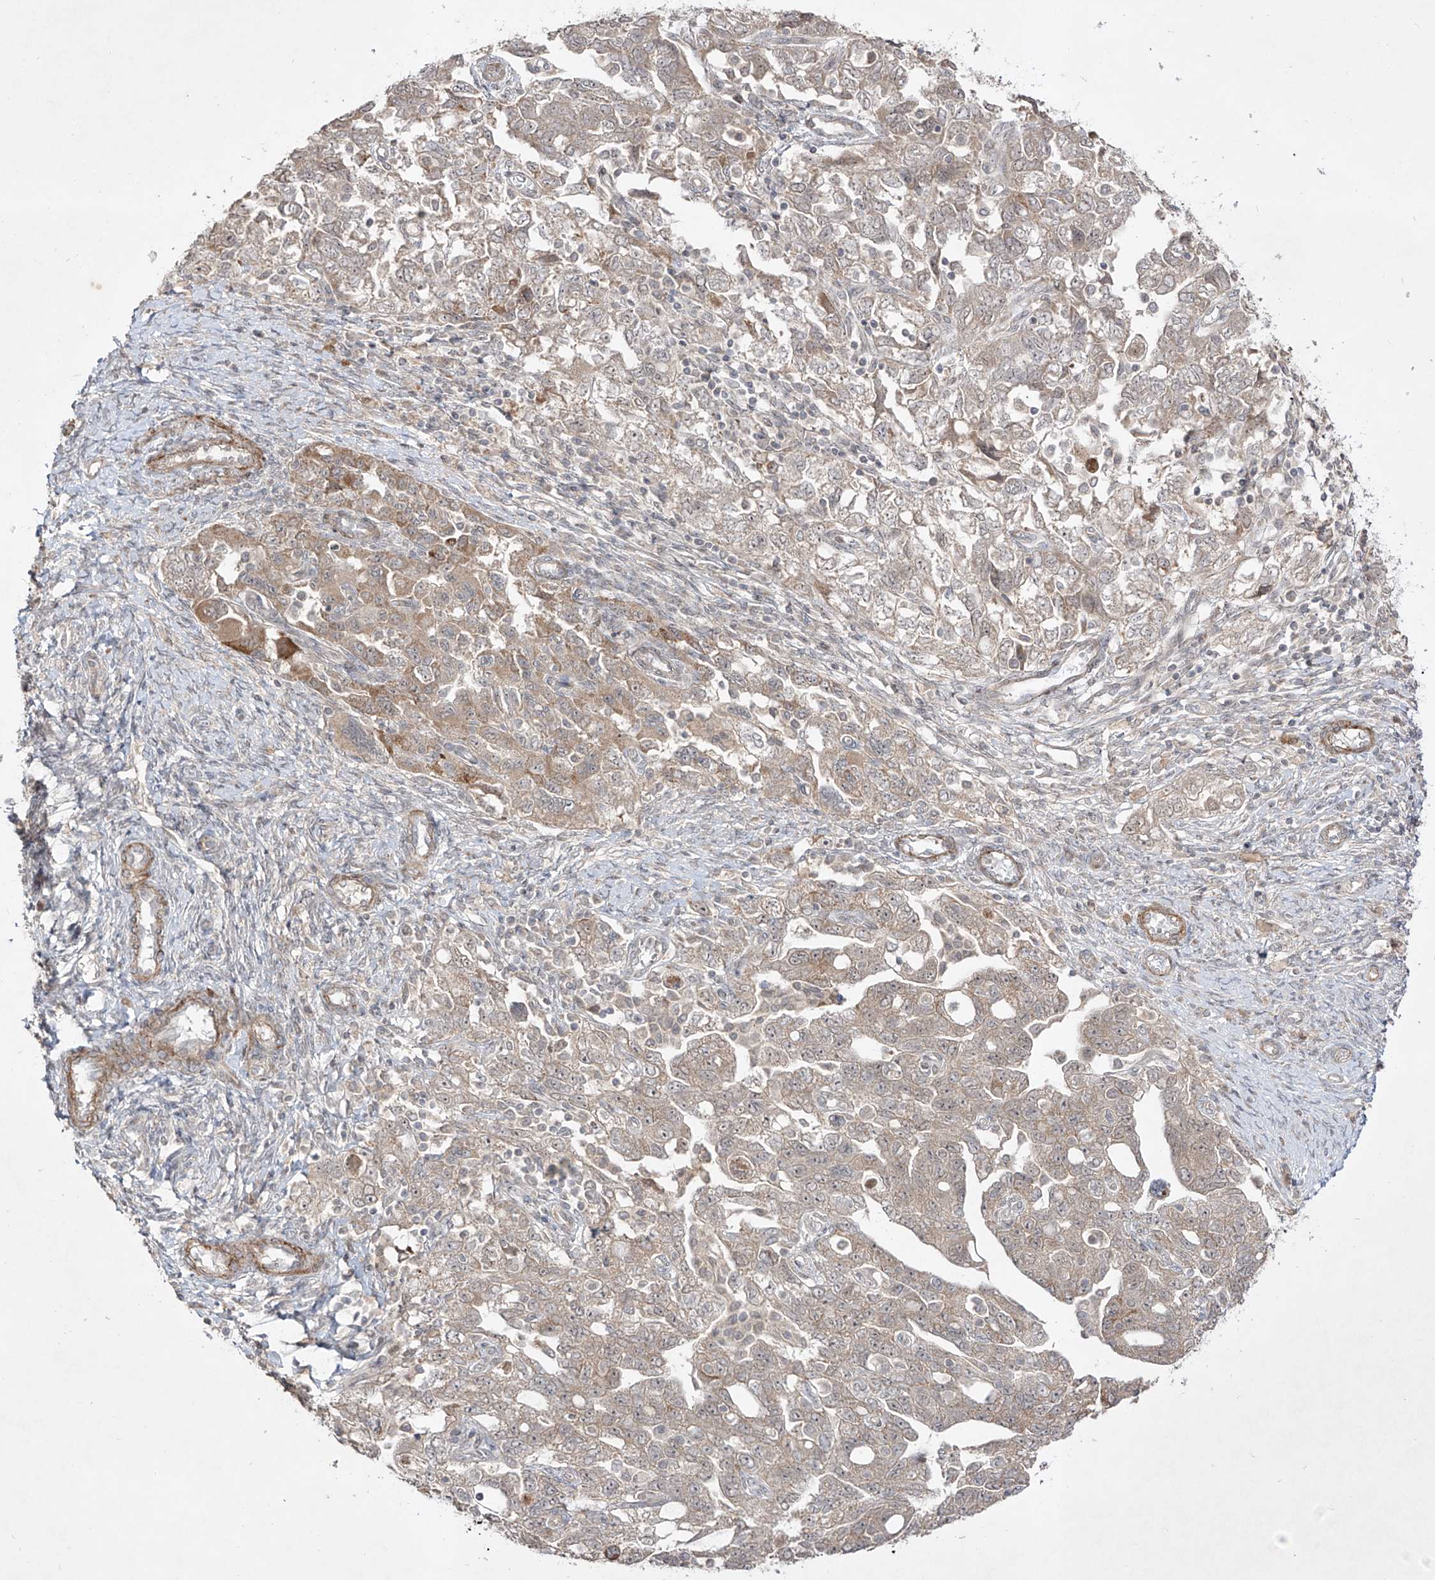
{"staining": {"intensity": "weak", "quantity": "<25%", "location": "cytoplasmic/membranous"}, "tissue": "ovarian cancer", "cell_type": "Tumor cells", "image_type": "cancer", "snomed": [{"axis": "morphology", "description": "Carcinoma, NOS"}, {"axis": "morphology", "description": "Cystadenocarcinoma, serous, NOS"}, {"axis": "topography", "description": "Ovary"}], "caption": "IHC image of neoplastic tissue: human ovarian cancer (carcinoma) stained with DAB exhibits no significant protein expression in tumor cells.", "gene": "KDM1B", "patient": {"sex": "female", "age": 69}}